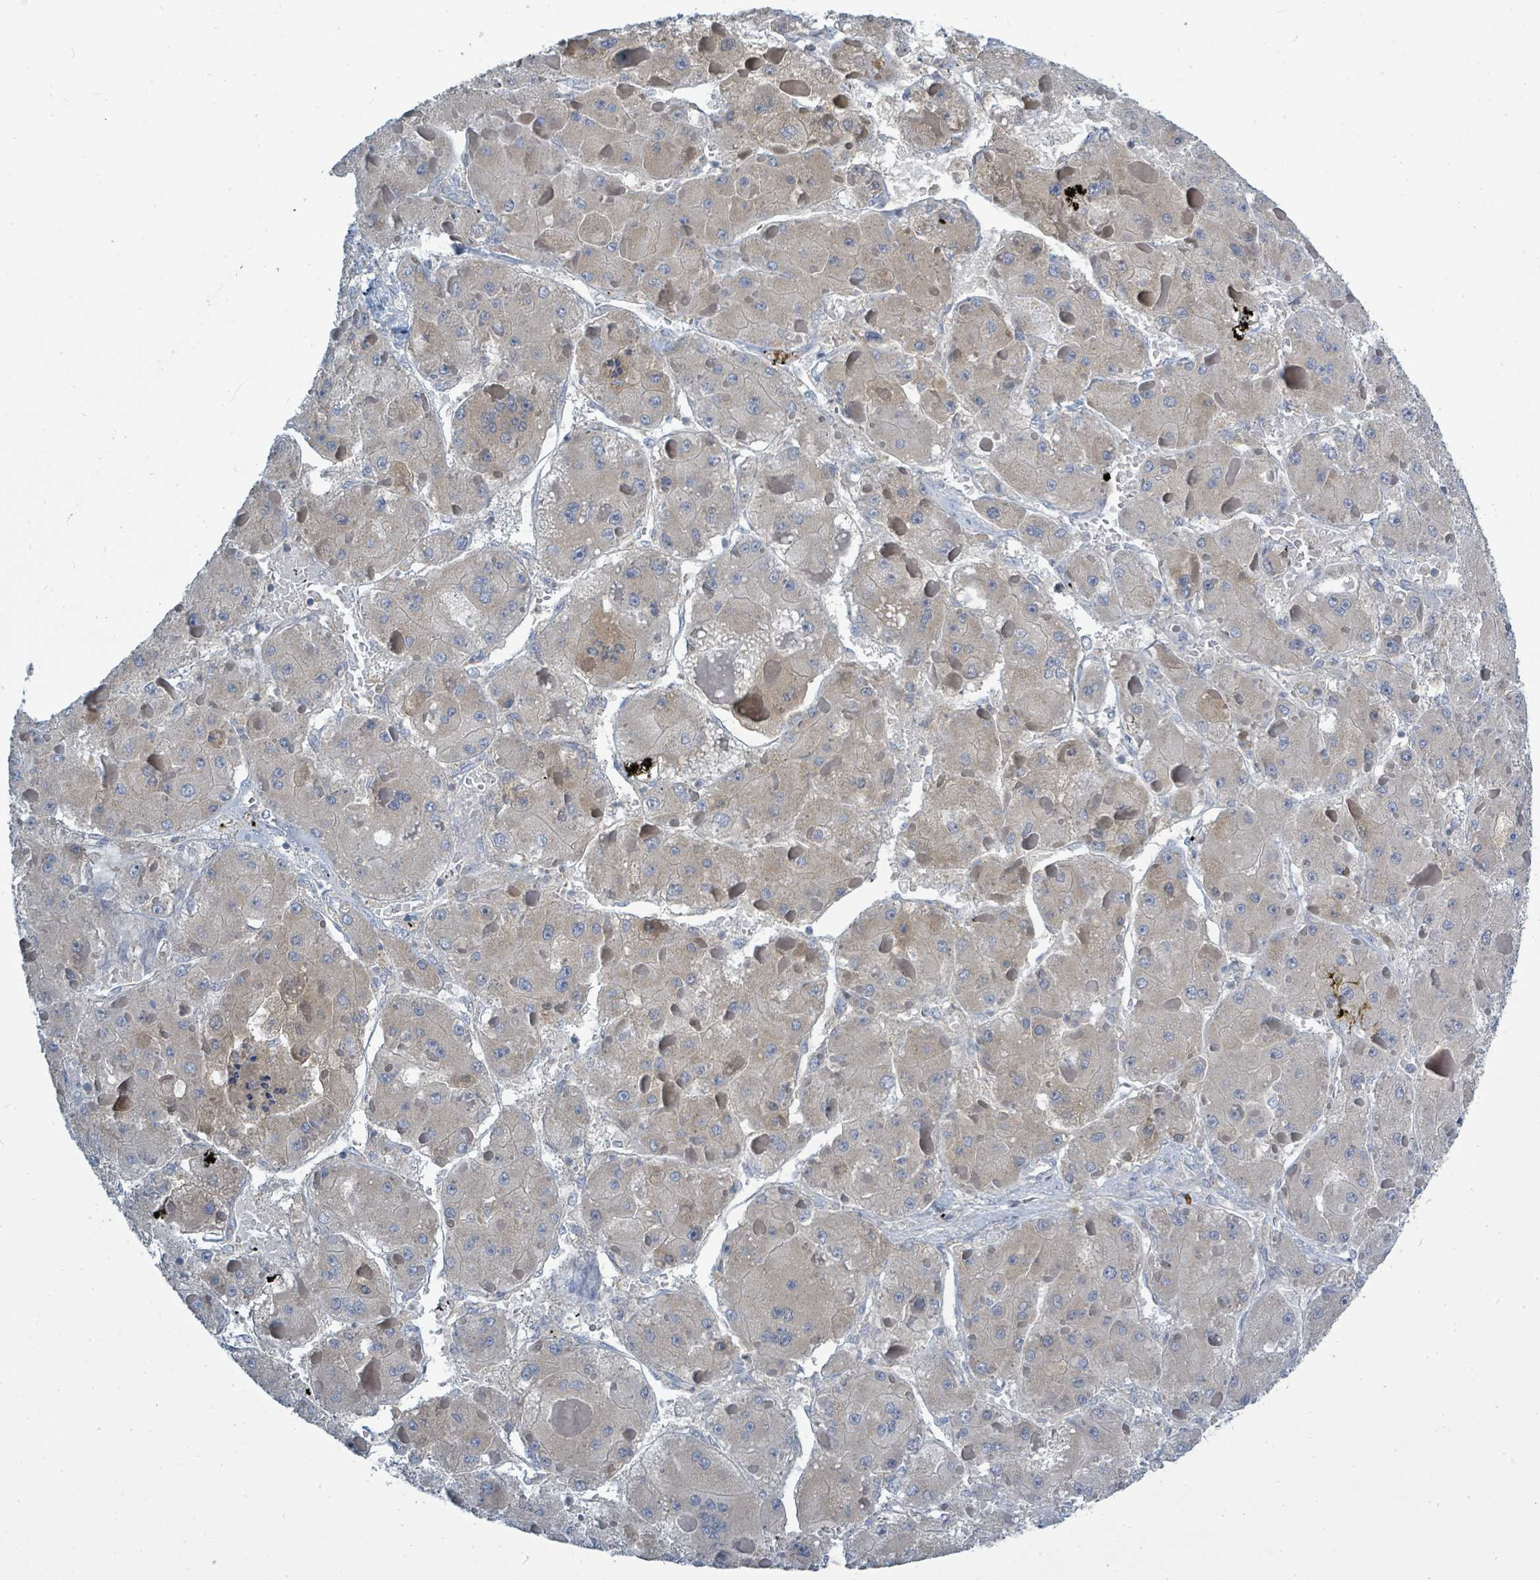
{"staining": {"intensity": "negative", "quantity": "none", "location": "none"}, "tissue": "liver cancer", "cell_type": "Tumor cells", "image_type": "cancer", "snomed": [{"axis": "morphology", "description": "Carcinoma, Hepatocellular, NOS"}, {"axis": "topography", "description": "Liver"}], "caption": "The immunohistochemistry (IHC) image has no significant positivity in tumor cells of liver cancer tissue. Brightfield microscopy of immunohistochemistry (IHC) stained with DAB (3,3'-diaminobenzidine) (brown) and hematoxylin (blue), captured at high magnification.", "gene": "SLC25A23", "patient": {"sex": "female", "age": 73}}